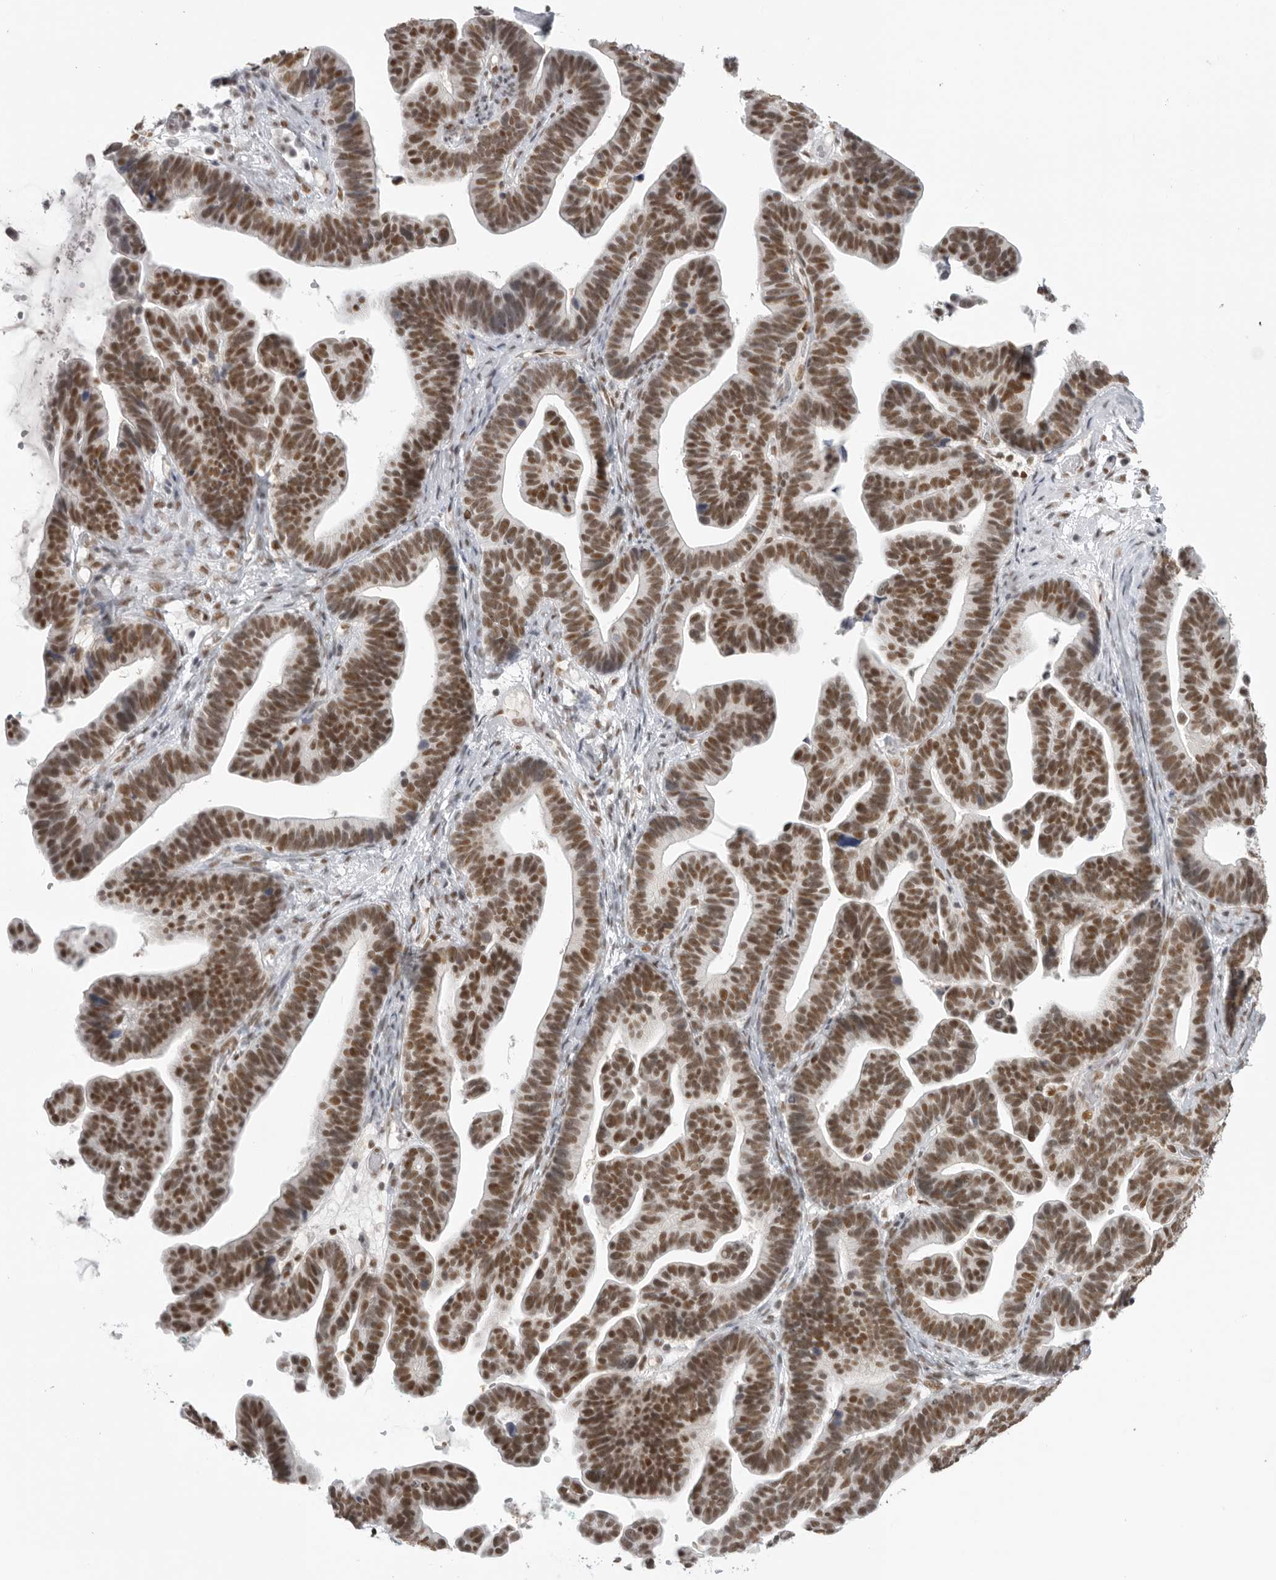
{"staining": {"intensity": "moderate", "quantity": ">75%", "location": "nuclear"}, "tissue": "ovarian cancer", "cell_type": "Tumor cells", "image_type": "cancer", "snomed": [{"axis": "morphology", "description": "Cystadenocarcinoma, serous, NOS"}, {"axis": "topography", "description": "Ovary"}], "caption": "Ovarian cancer (serous cystadenocarcinoma) stained with a protein marker reveals moderate staining in tumor cells.", "gene": "RPA2", "patient": {"sex": "female", "age": 56}}